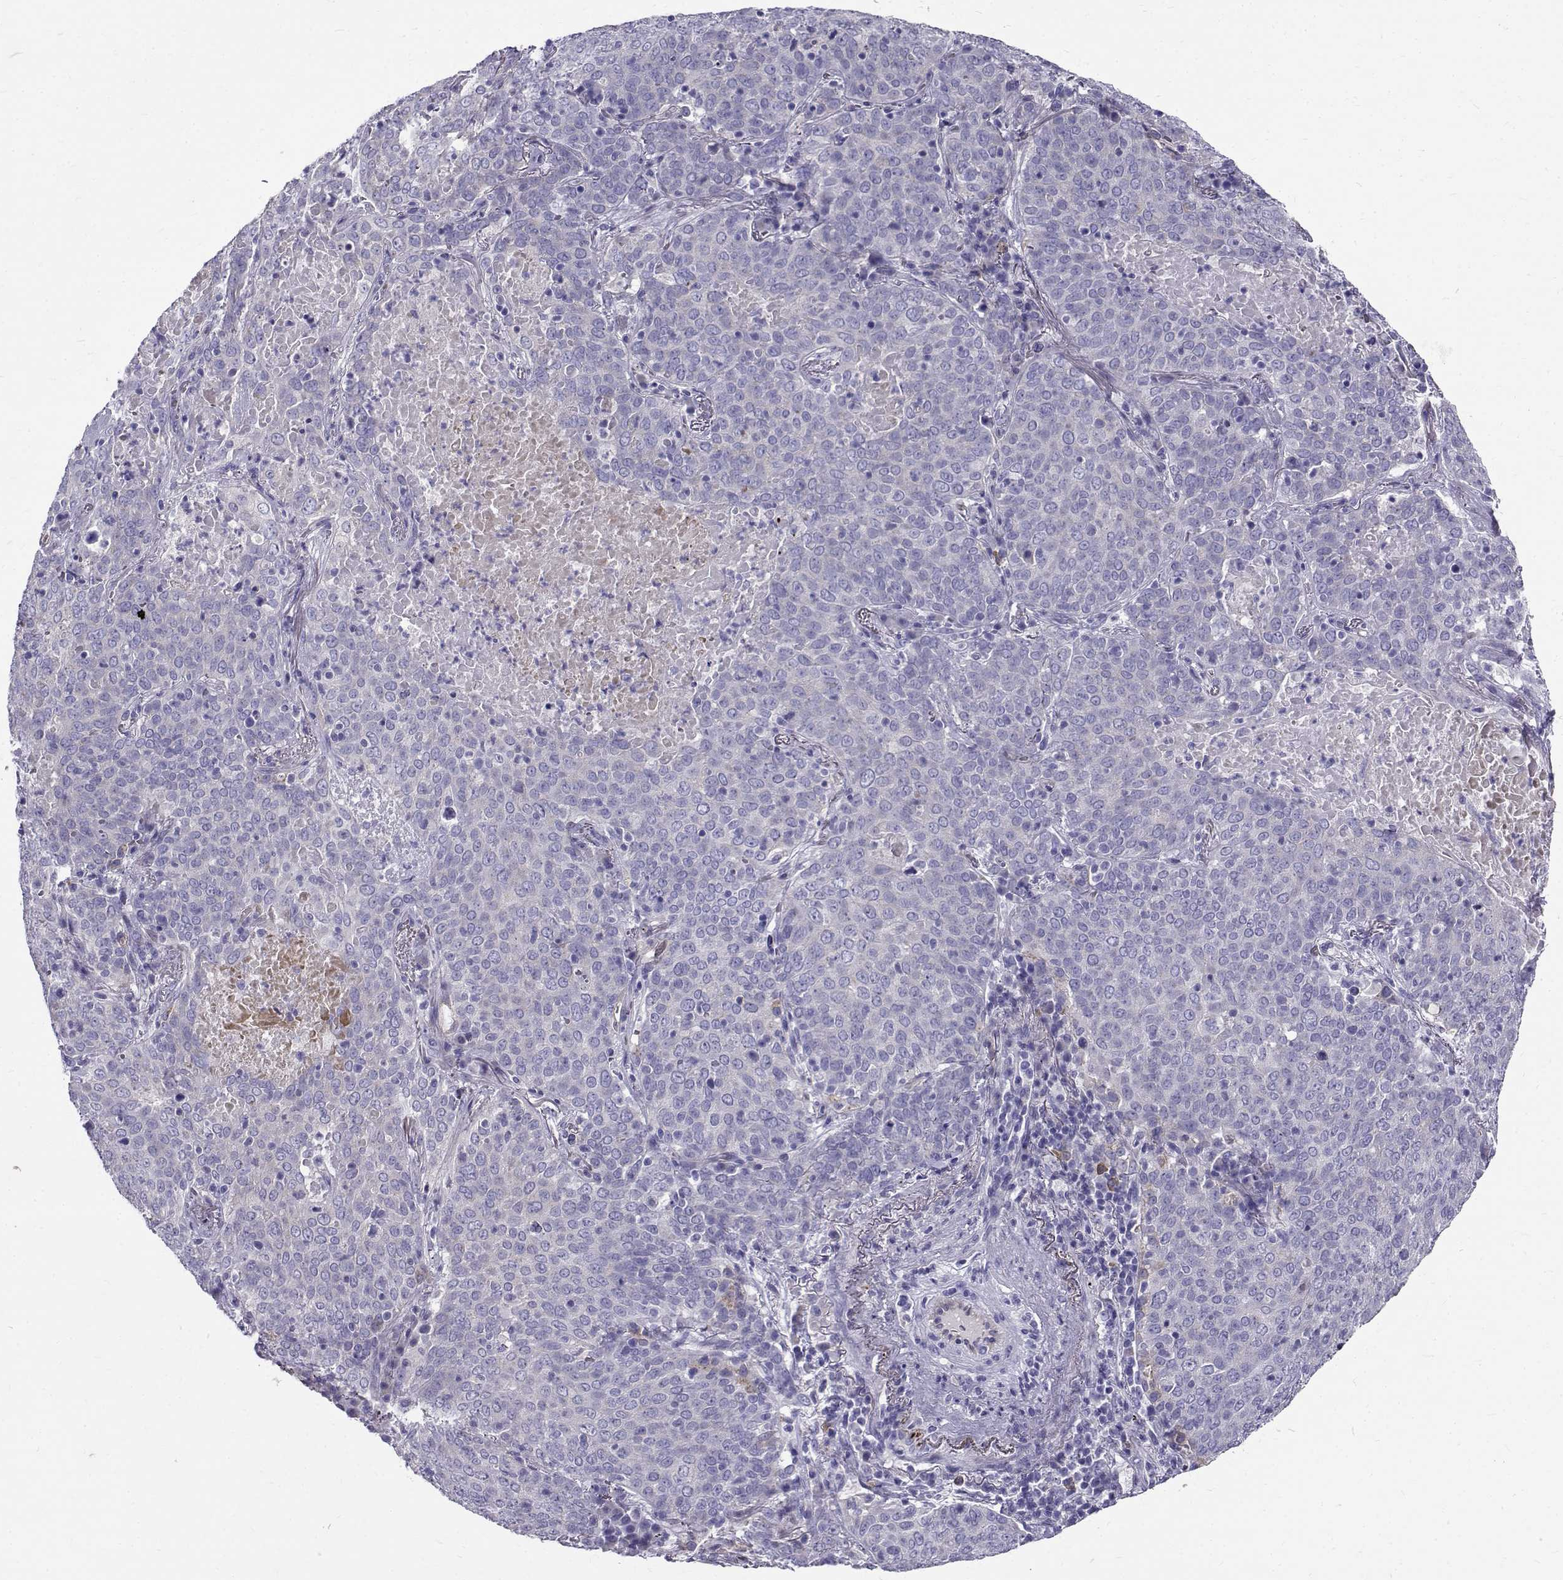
{"staining": {"intensity": "negative", "quantity": "none", "location": "none"}, "tissue": "lung cancer", "cell_type": "Tumor cells", "image_type": "cancer", "snomed": [{"axis": "morphology", "description": "Squamous cell carcinoma, NOS"}, {"axis": "topography", "description": "Lung"}], "caption": "This is an immunohistochemistry image of squamous cell carcinoma (lung). There is no expression in tumor cells.", "gene": "IGSF1", "patient": {"sex": "male", "age": 82}}